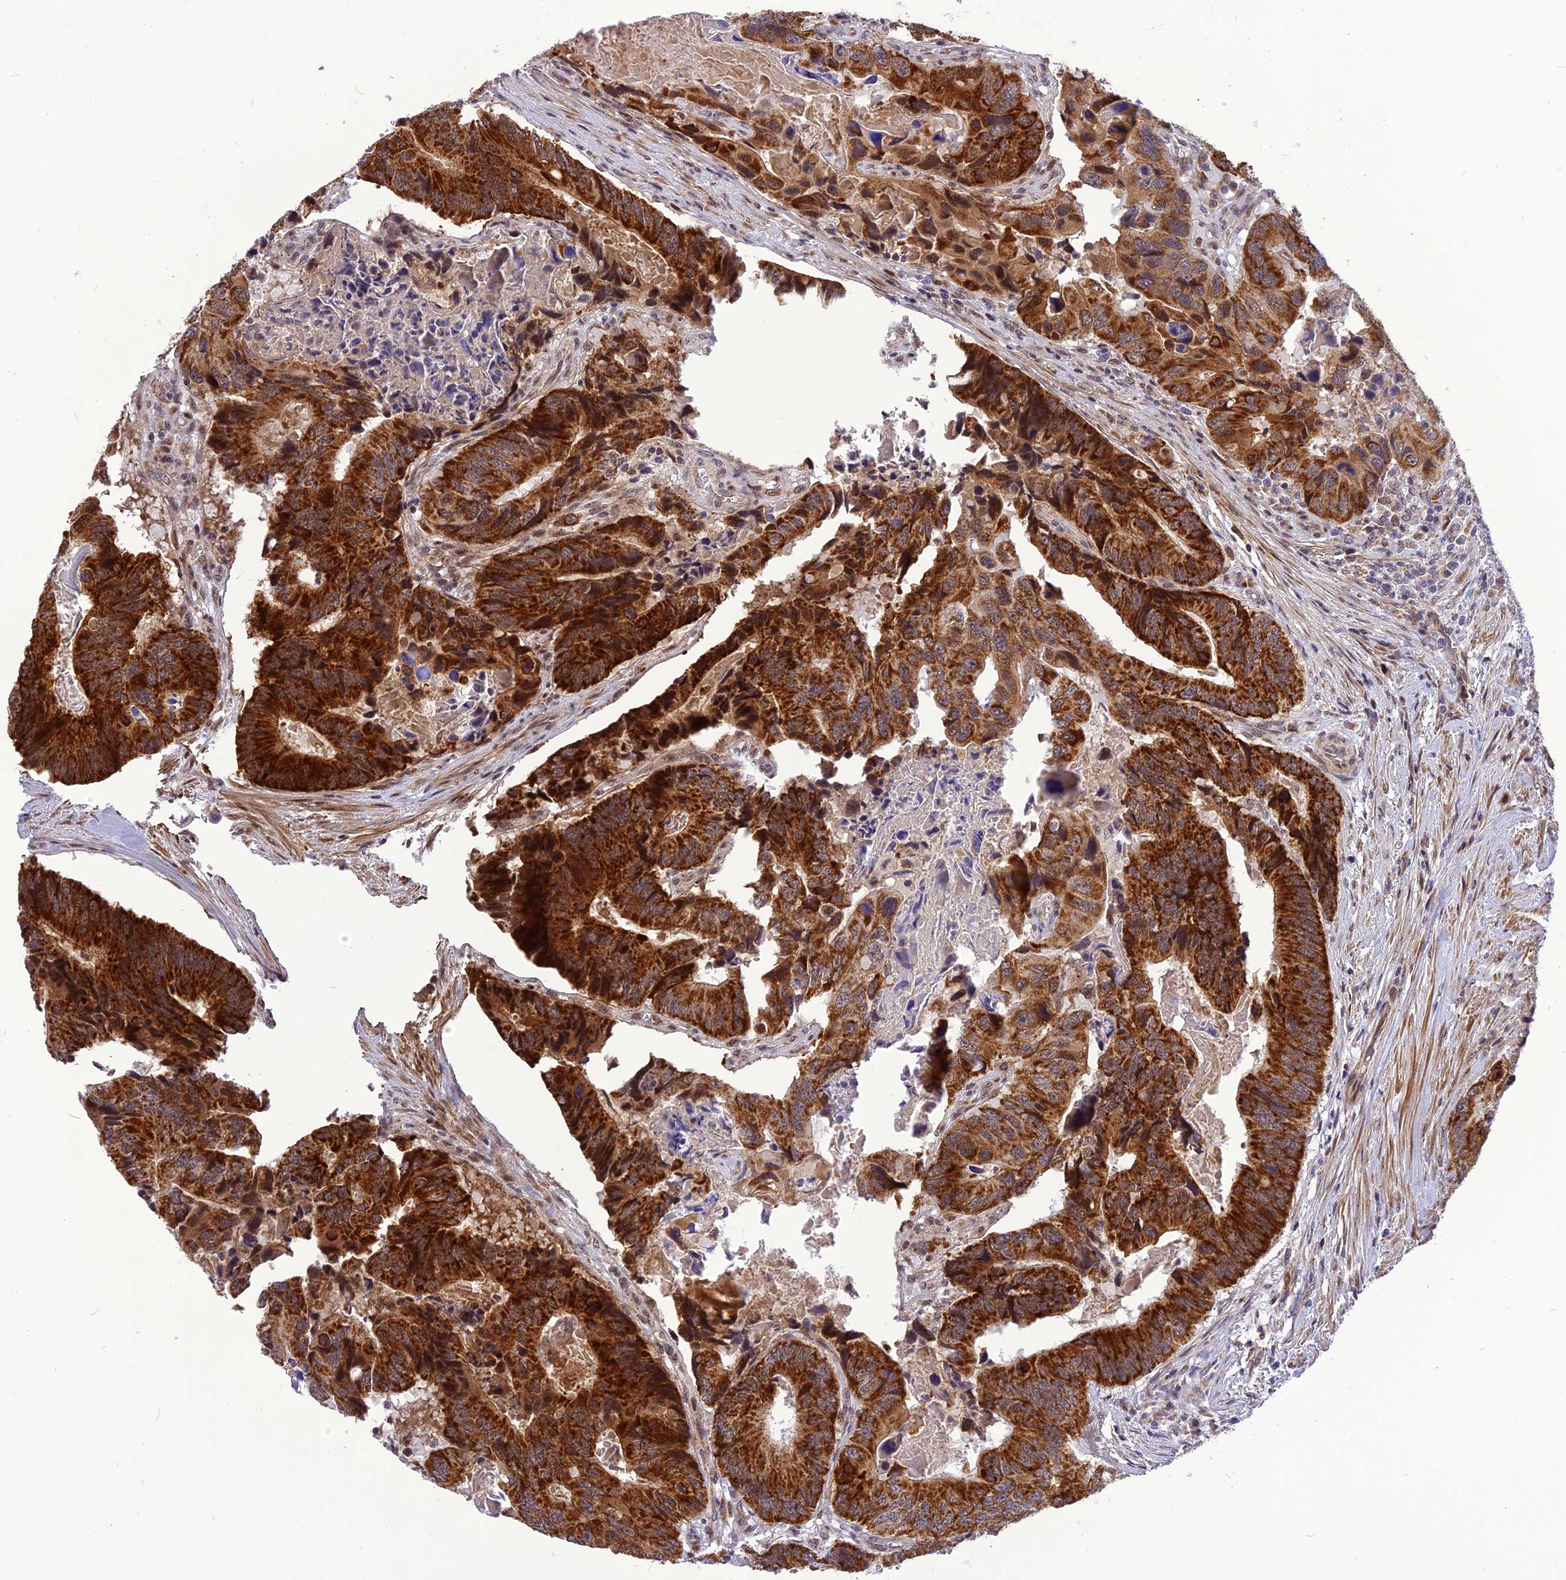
{"staining": {"intensity": "strong", "quantity": ">75%", "location": "cytoplasmic/membranous"}, "tissue": "colorectal cancer", "cell_type": "Tumor cells", "image_type": "cancer", "snomed": [{"axis": "morphology", "description": "Adenocarcinoma, NOS"}, {"axis": "topography", "description": "Colon"}], "caption": "DAB immunohistochemical staining of human colorectal cancer shows strong cytoplasmic/membranous protein positivity in about >75% of tumor cells.", "gene": "CMC1", "patient": {"sex": "male", "age": 84}}